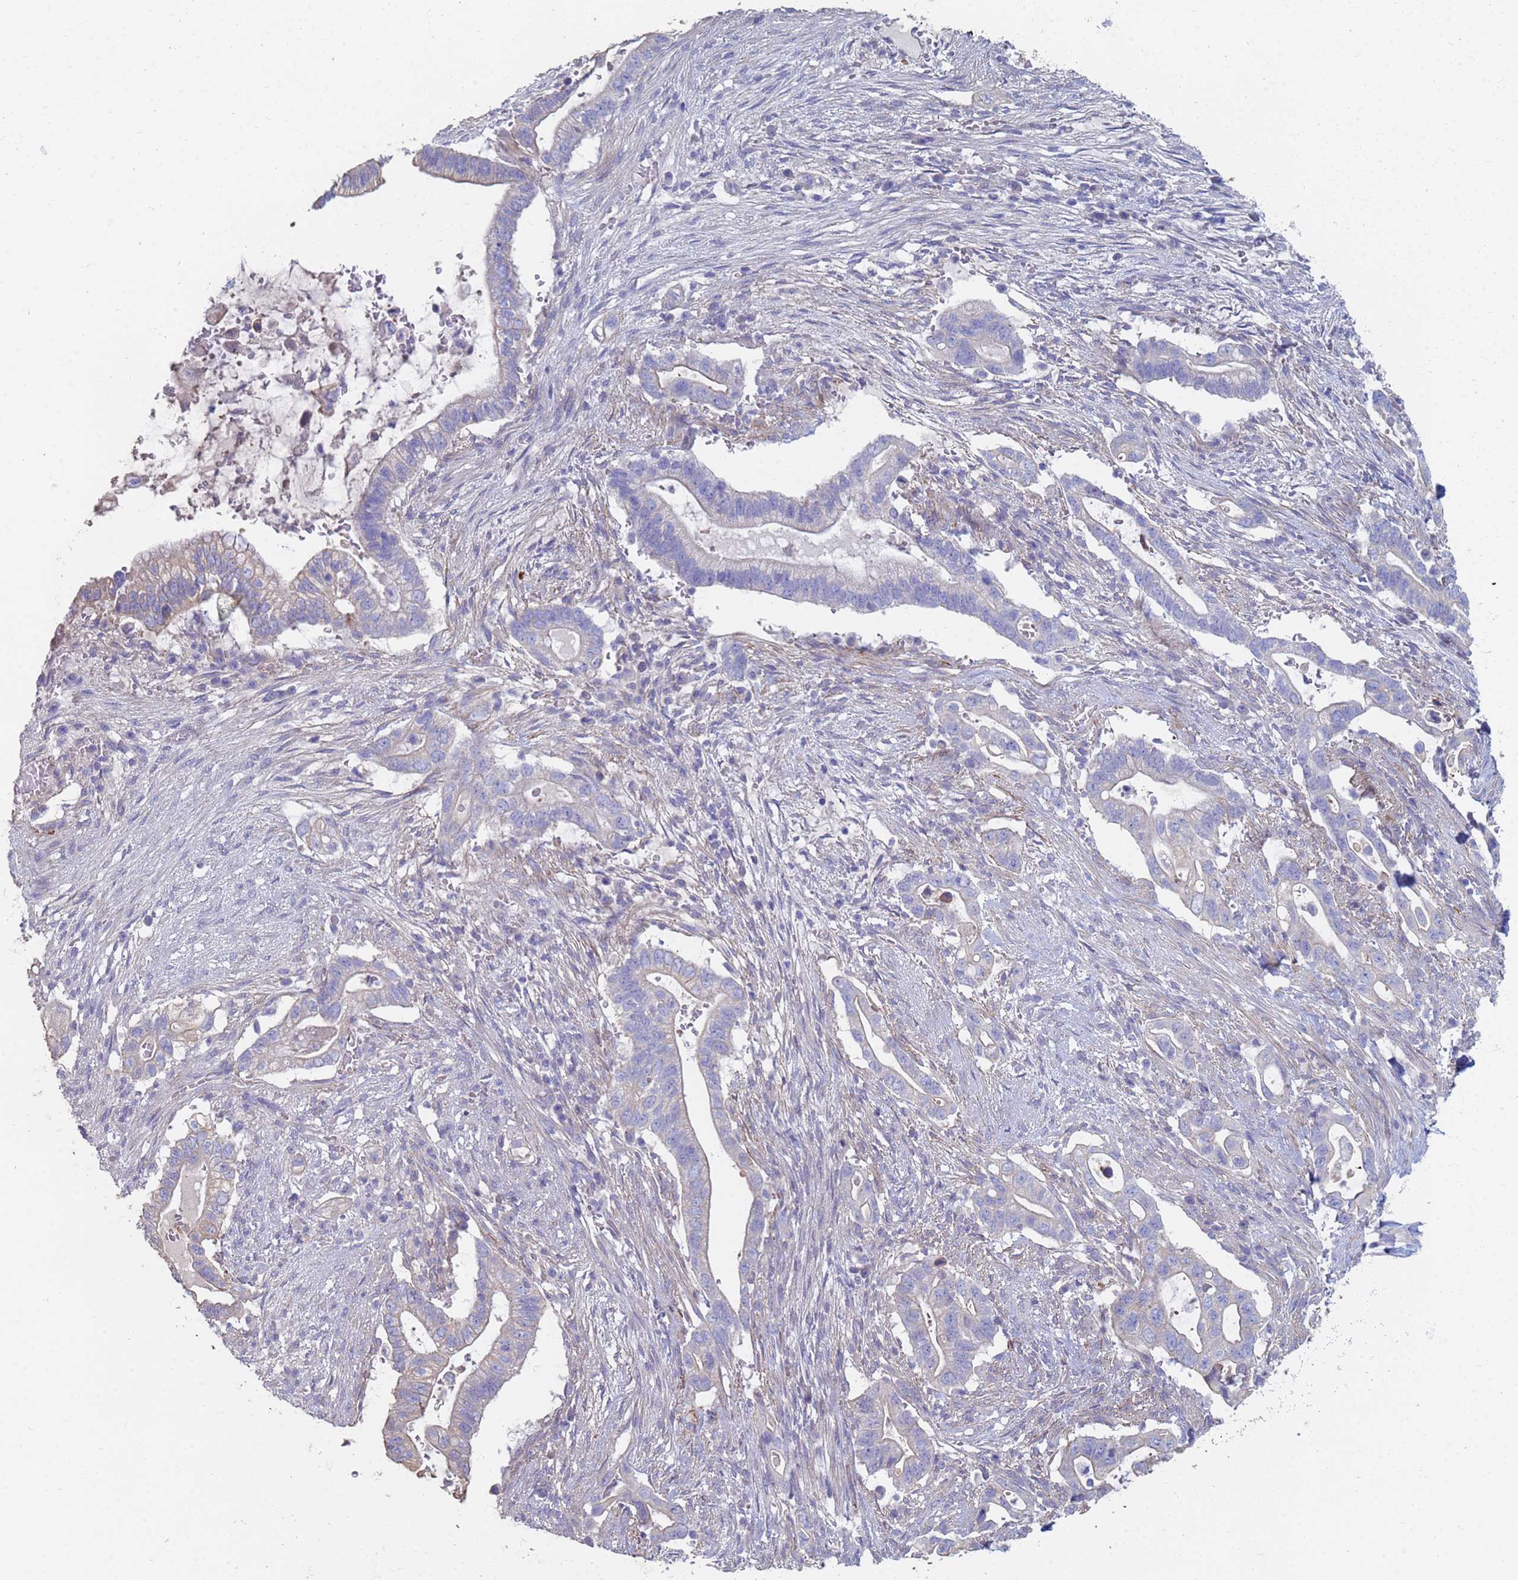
{"staining": {"intensity": "negative", "quantity": "none", "location": "none"}, "tissue": "pancreatic cancer", "cell_type": "Tumor cells", "image_type": "cancer", "snomed": [{"axis": "morphology", "description": "Adenocarcinoma, NOS"}, {"axis": "topography", "description": "Pancreas"}], "caption": "DAB immunohistochemical staining of pancreatic cancer displays no significant expression in tumor cells.", "gene": "ABCA8", "patient": {"sex": "female", "age": 72}}